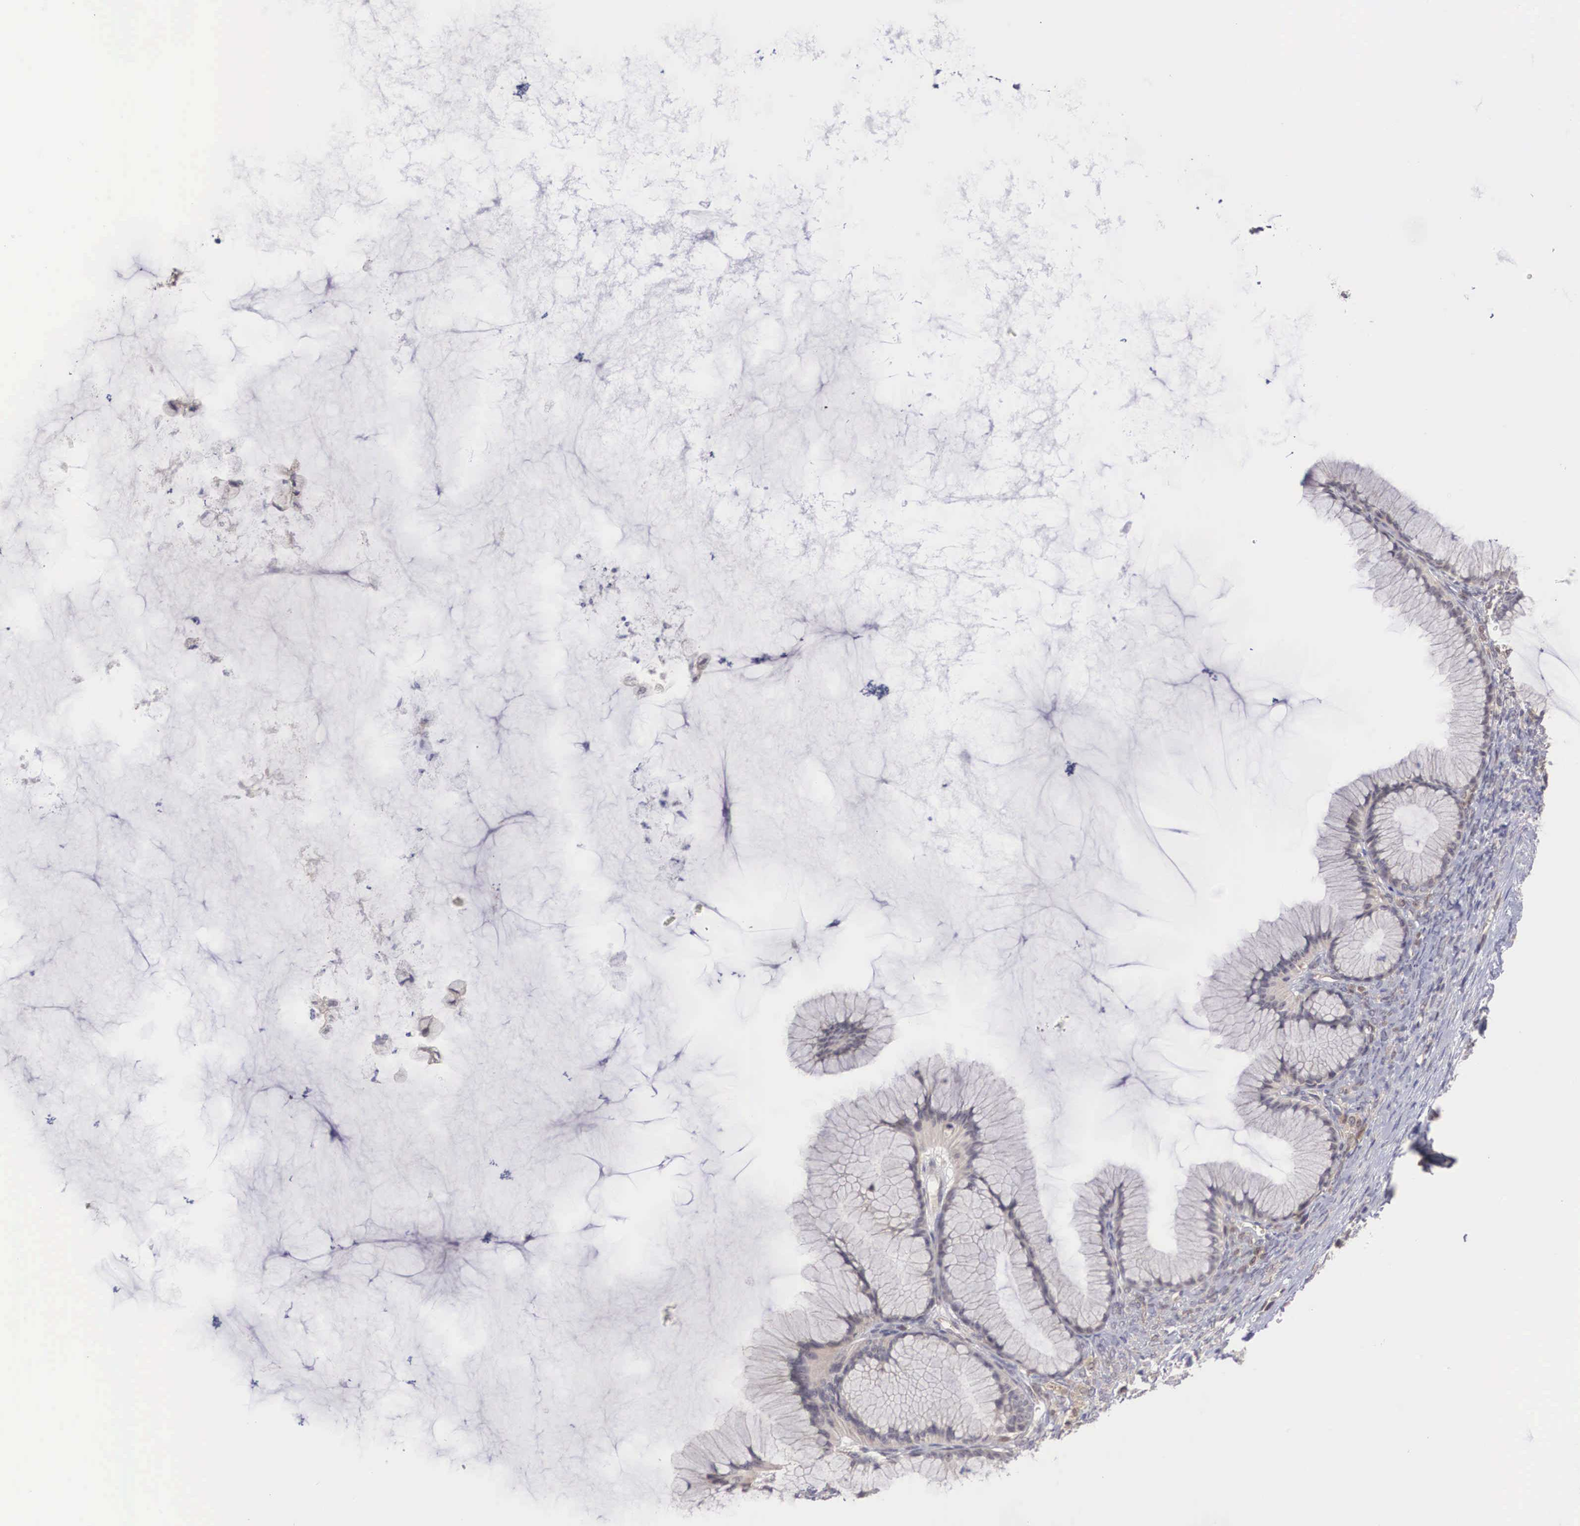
{"staining": {"intensity": "weak", "quantity": ">75%", "location": "cytoplasmic/membranous"}, "tissue": "ovarian cancer", "cell_type": "Tumor cells", "image_type": "cancer", "snomed": [{"axis": "morphology", "description": "Cystadenocarcinoma, mucinous, NOS"}, {"axis": "topography", "description": "Ovary"}], "caption": "A low amount of weak cytoplasmic/membranous staining is present in approximately >75% of tumor cells in ovarian cancer (mucinous cystadenocarcinoma) tissue. Nuclei are stained in blue.", "gene": "DNAJB7", "patient": {"sex": "female", "age": 41}}